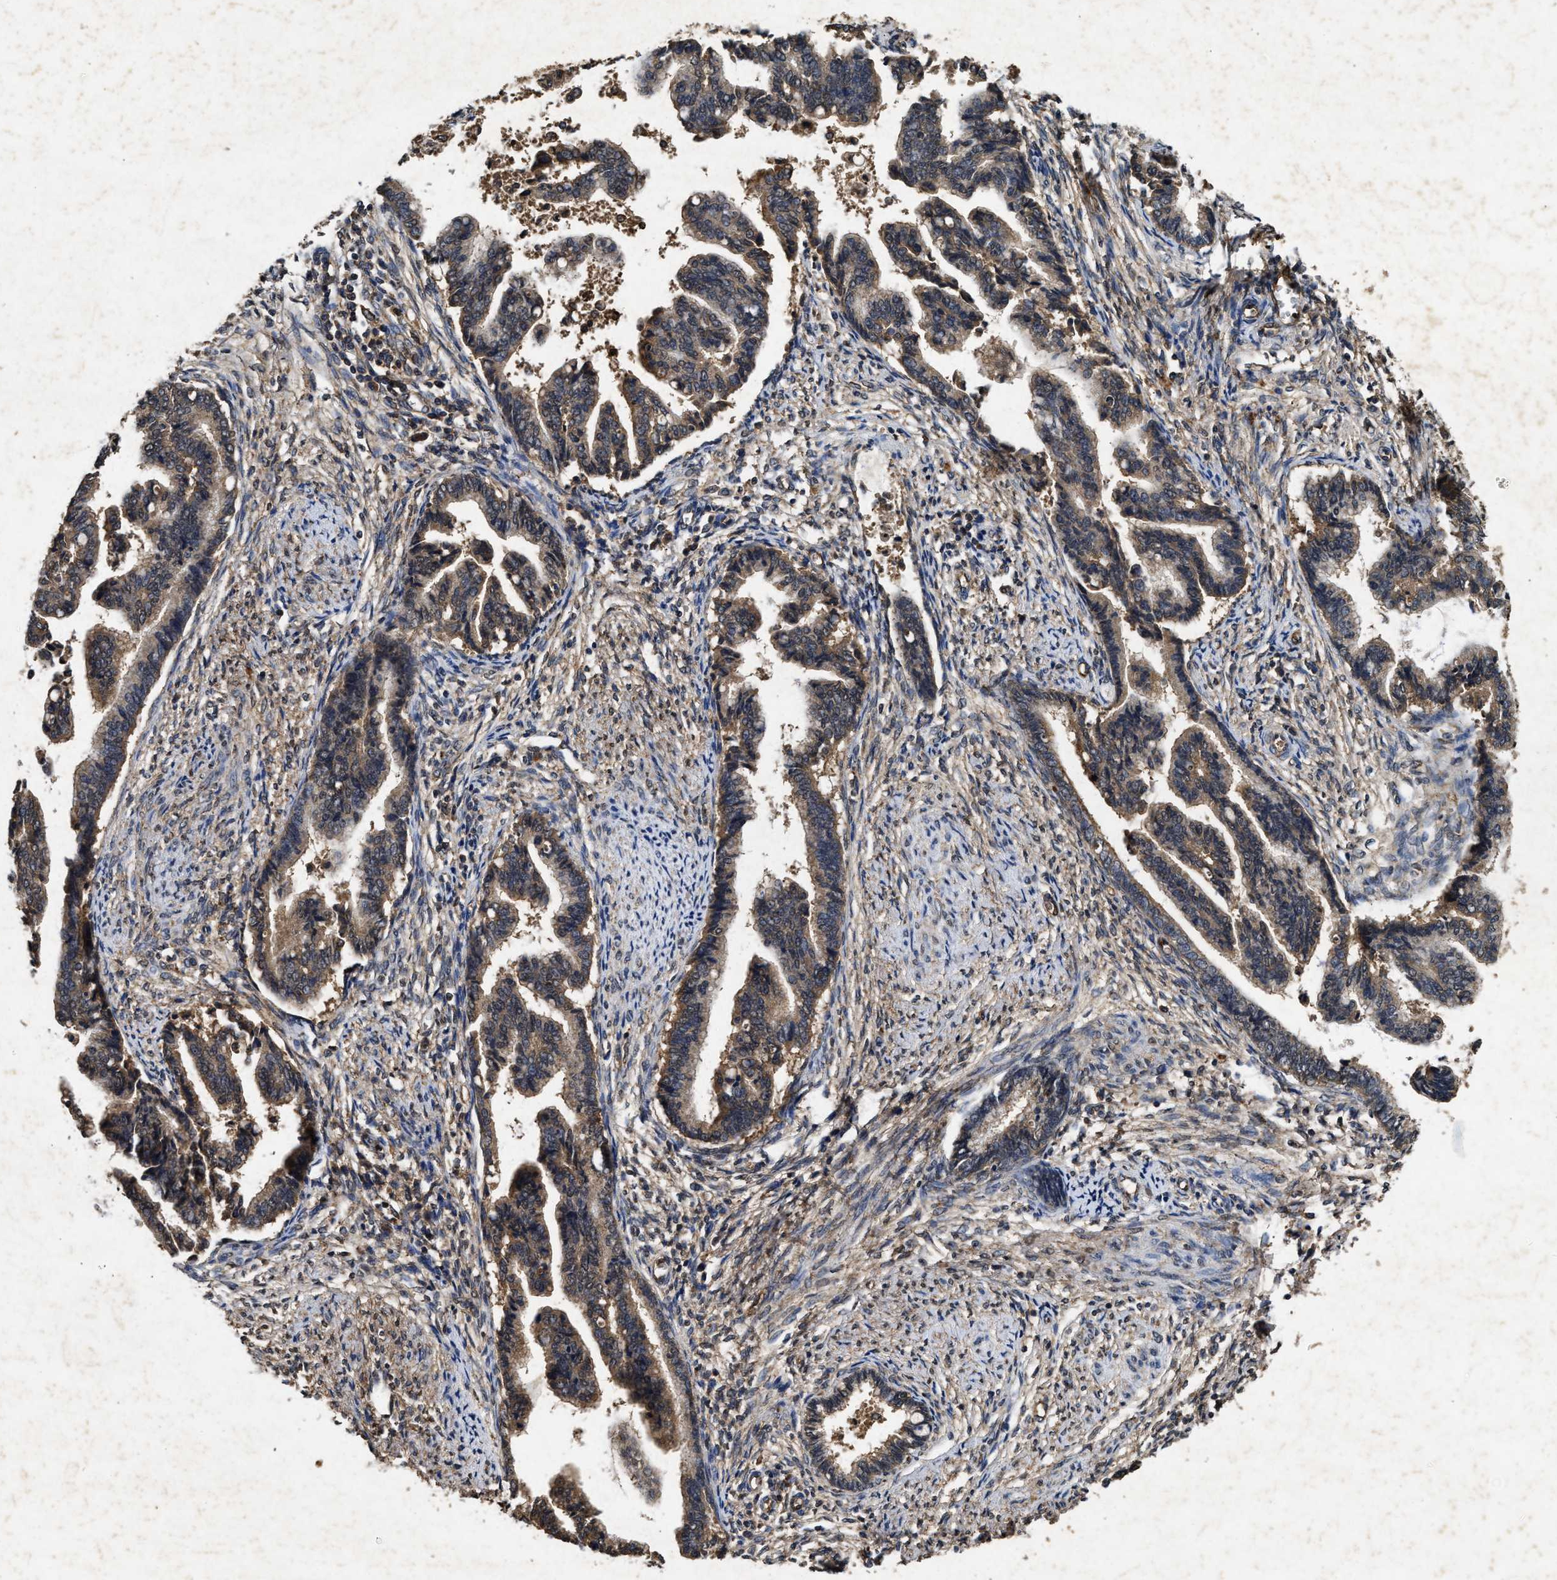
{"staining": {"intensity": "weak", "quantity": ">75%", "location": "cytoplasmic/membranous"}, "tissue": "cervical cancer", "cell_type": "Tumor cells", "image_type": "cancer", "snomed": [{"axis": "morphology", "description": "Adenocarcinoma, NOS"}, {"axis": "topography", "description": "Cervix"}], "caption": "This image exhibits IHC staining of human cervical adenocarcinoma, with low weak cytoplasmic/membranous expression in about >75% of tumor cells.", "gene": "PDAP1", "patient": {"sex": "female", "age": 44}}